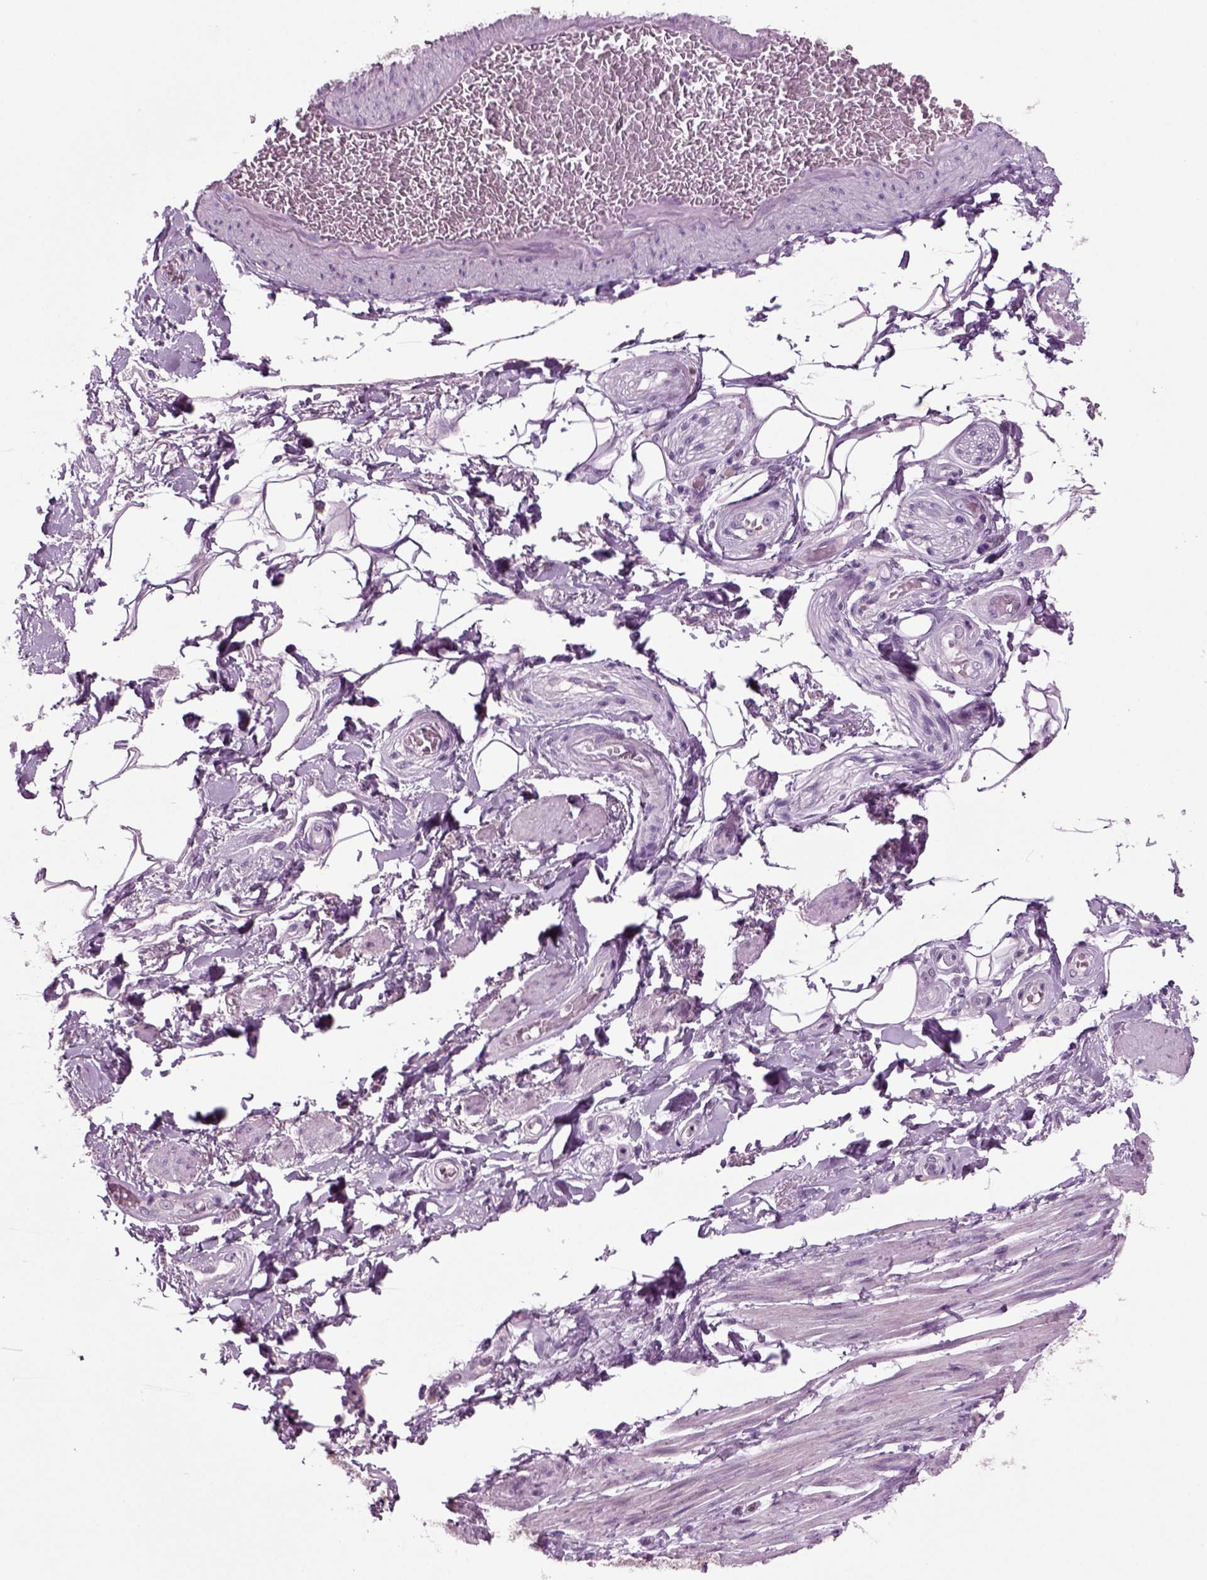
{"staining": {"intensity": "negative", "quantity": "none", "location": "none"}, "tissue": "adipose tissue", "cell_type": "Adipocytes", "image_type": "normal", "snomed": [{"axis": "morphology", "description": "Normal tissue, NOS"}, {"axis": "topography", "description": "Skeletal muscle"}, {"axis": "topography", "description": "Anal"}, {"axis": "topography", "description": "Peripheral nerve tissue"}], "caption": "Adipose tissue was stained to show a protein in brown. There is no significant staining in adipocytes. (Brightfield microscopy of DAB (3,3'-diaminobenzidine) immunohistochemistry at high magnification).", "gene": "COL9A2", "patient": {"sex": "male", "age": 53}}